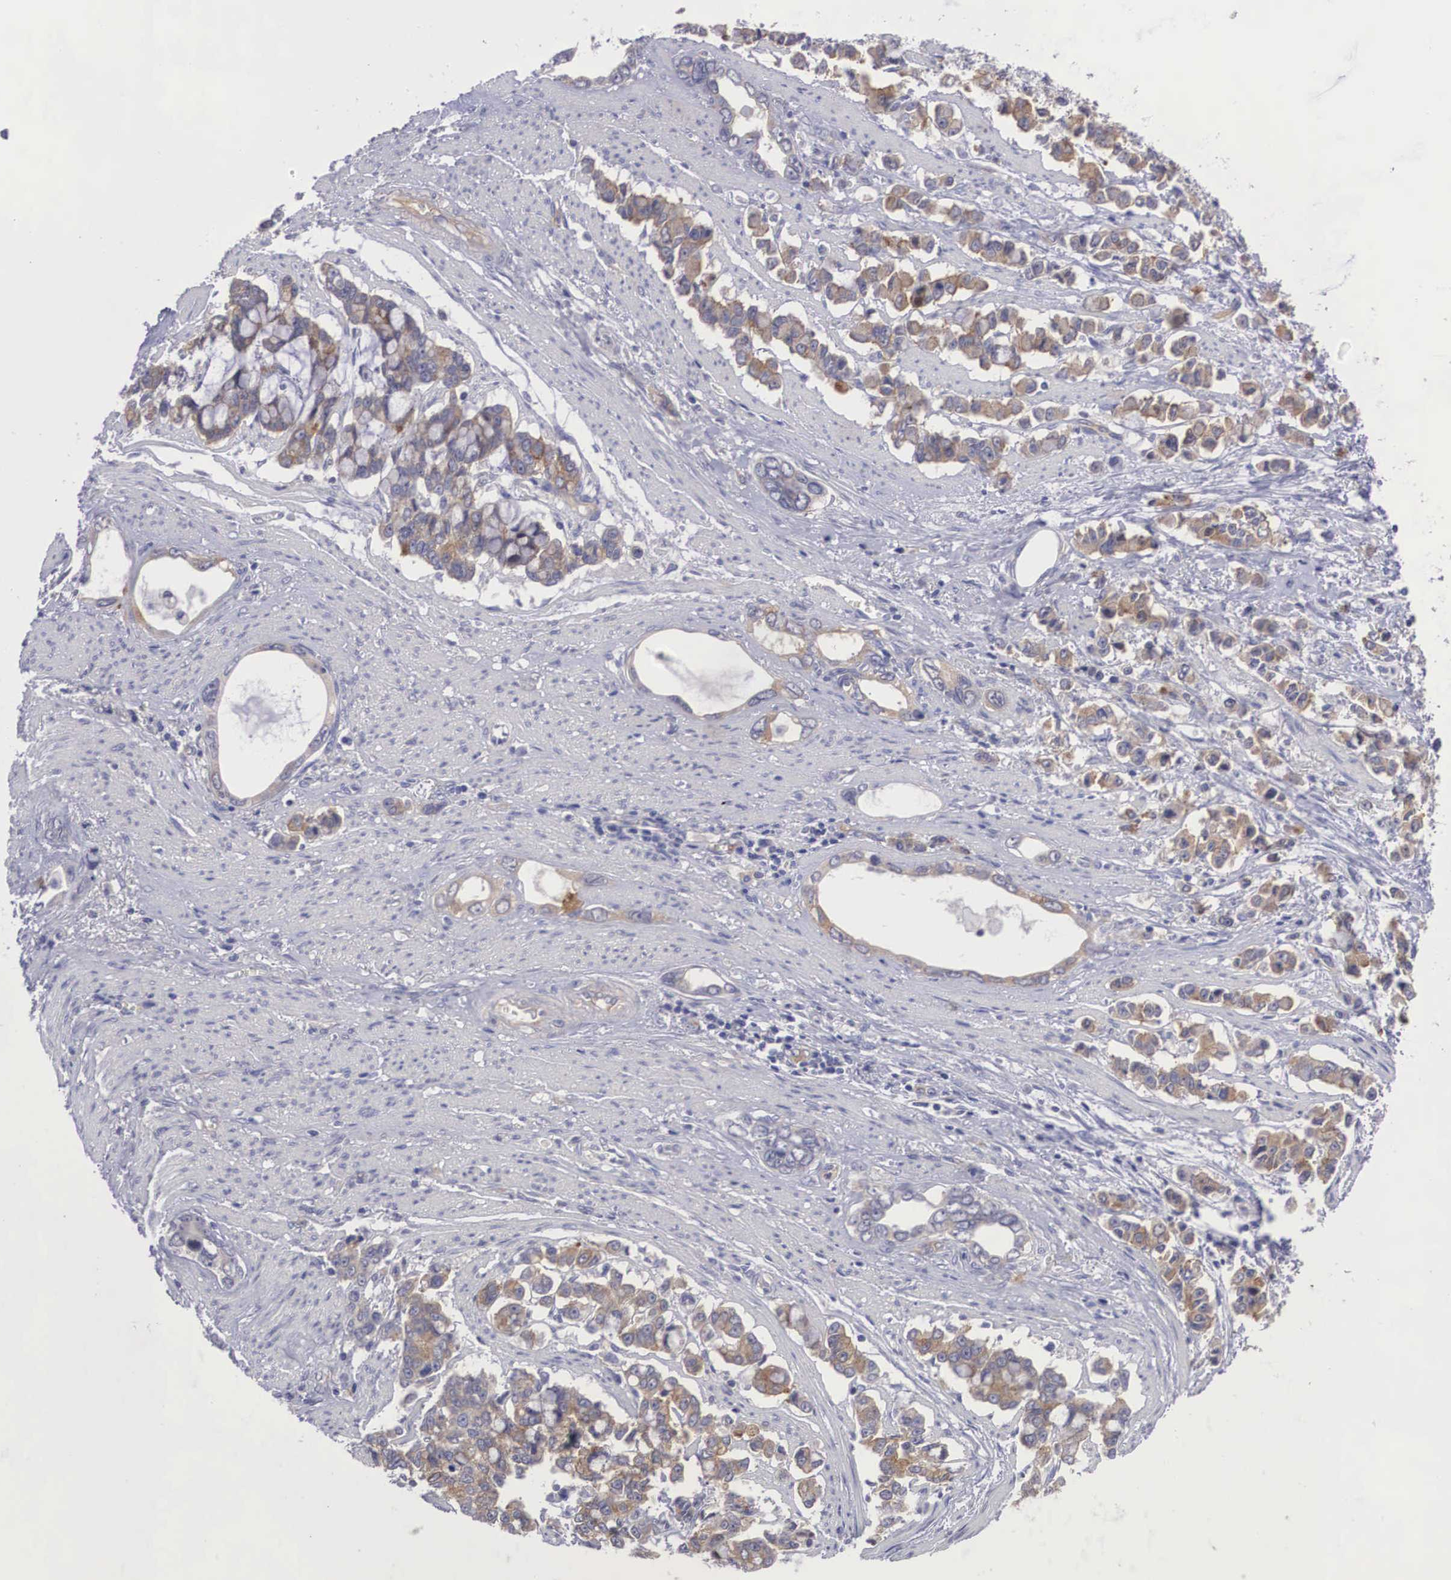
{"staining": {"intensity": "moderate", "quantity": ">75%", "location": "cytoplasmic/membranous"}, "tissue": "stomach cancer", "cell_type": "Tumor cells", "image_type": "cancer", "snomed": [{"axis": "morphology", "description": "Adenocarcinoma, NOS"}, {"axis": "topography", "description": "Stomach"}], "caption": "Protein staining shows moderate cytoplasmic/membranous positivity in about >75% of tumor cells in stomach cancer.", "gene": "GRIPAP1", "patient": {"sex": "male", "age": 78}}